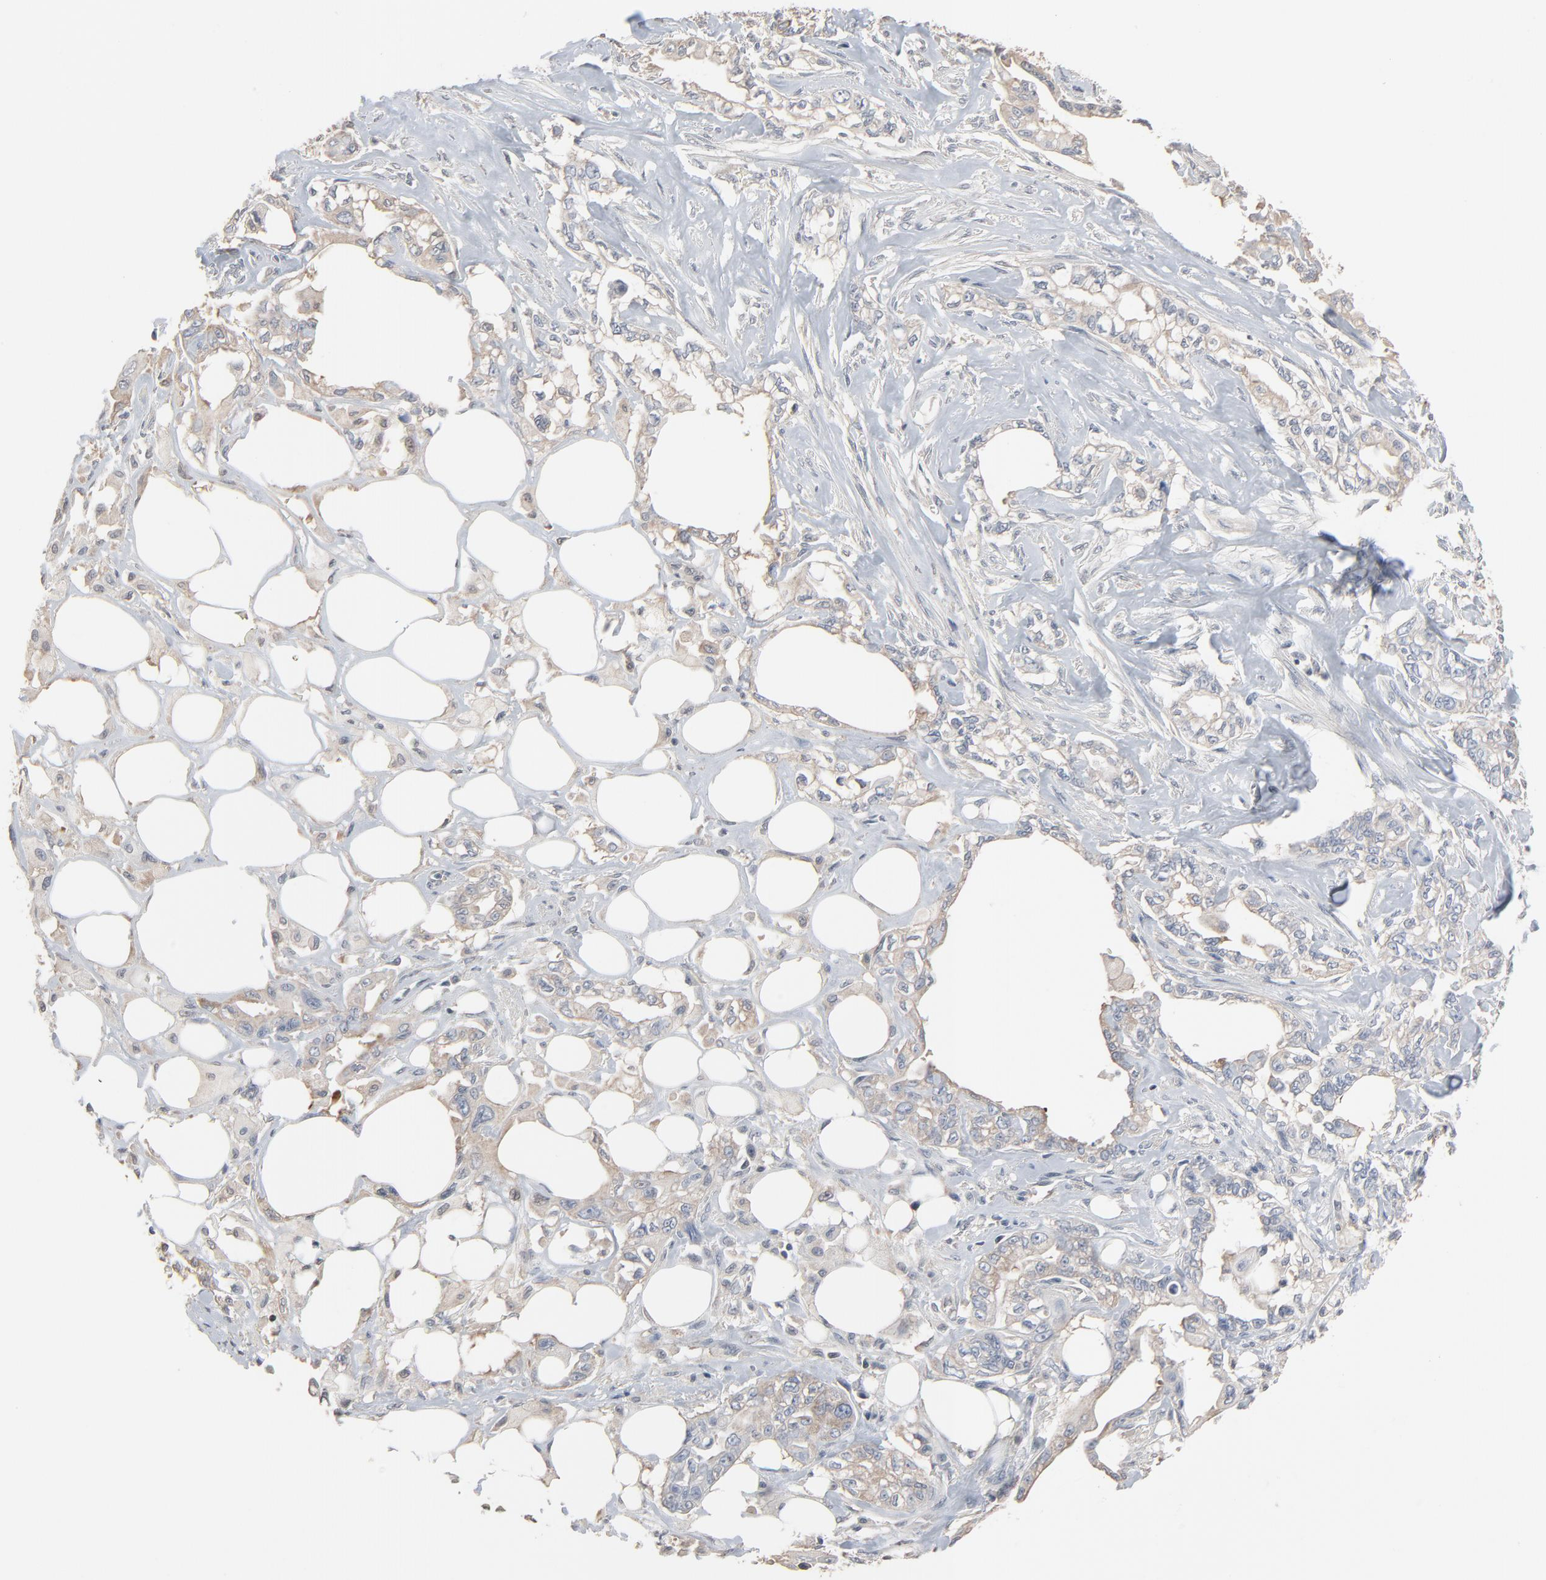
{"staining": {"intensity": "weak", "quantity": ">75%", "location": "cytoplasmic/membranous"}, "tissue": "pancreatic cancer", "cell_type": "Tumor cells", "image_type": "cancer", "snomed": [{"axis": "morphology", "description": "Normal tissue, NOS"}, {"axis": "topography", "description": "Pancreas"}], "caption": "High-power microscopy captured an immunohistochemistry (IHC) histopathology image of pancreatic cancer, revealing weak cytoplasmic/membranous staining in approximately >75% of tumor cells.", "gene": "CCT5", "patient": {"sex": "male", "age": 42}}